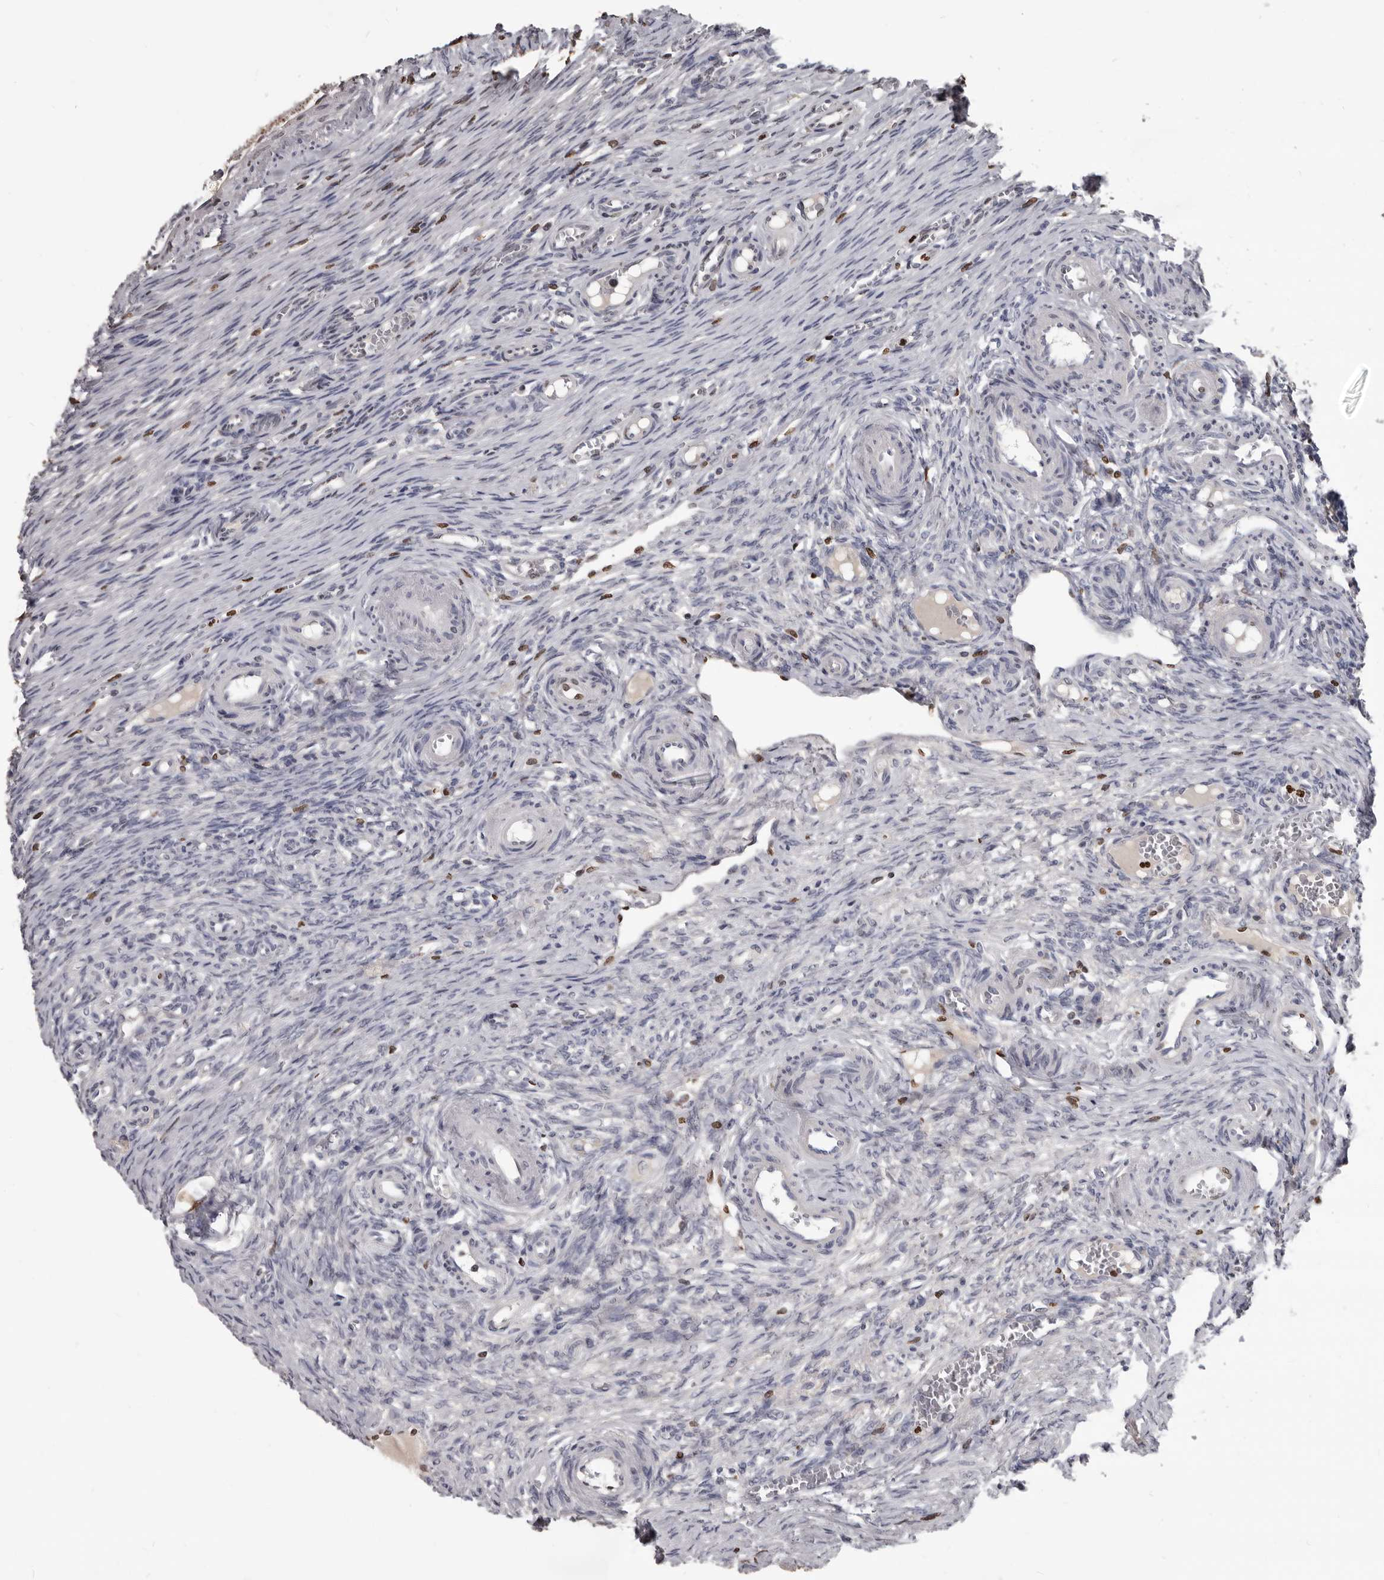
{"staining": {"intensity": "negative", "quantity": "none", "location": "none"}, "tissue": "ovary", "cell_type": "Ovarian stroma cells", "image_type": "normal", "snomed": [{"axis": "morphology", "description": "Adenocarcinoma, NOS"}, {"axis": "topography", "description": "Endometrium"}], "caption": "High power microscopy histopathology image of an IHC photomicrograph of normal ovary, revealing no significant positivity in ovarian stroma cells.", "gene": "AHR", "patient": {"sex": "female", "age": 32}}